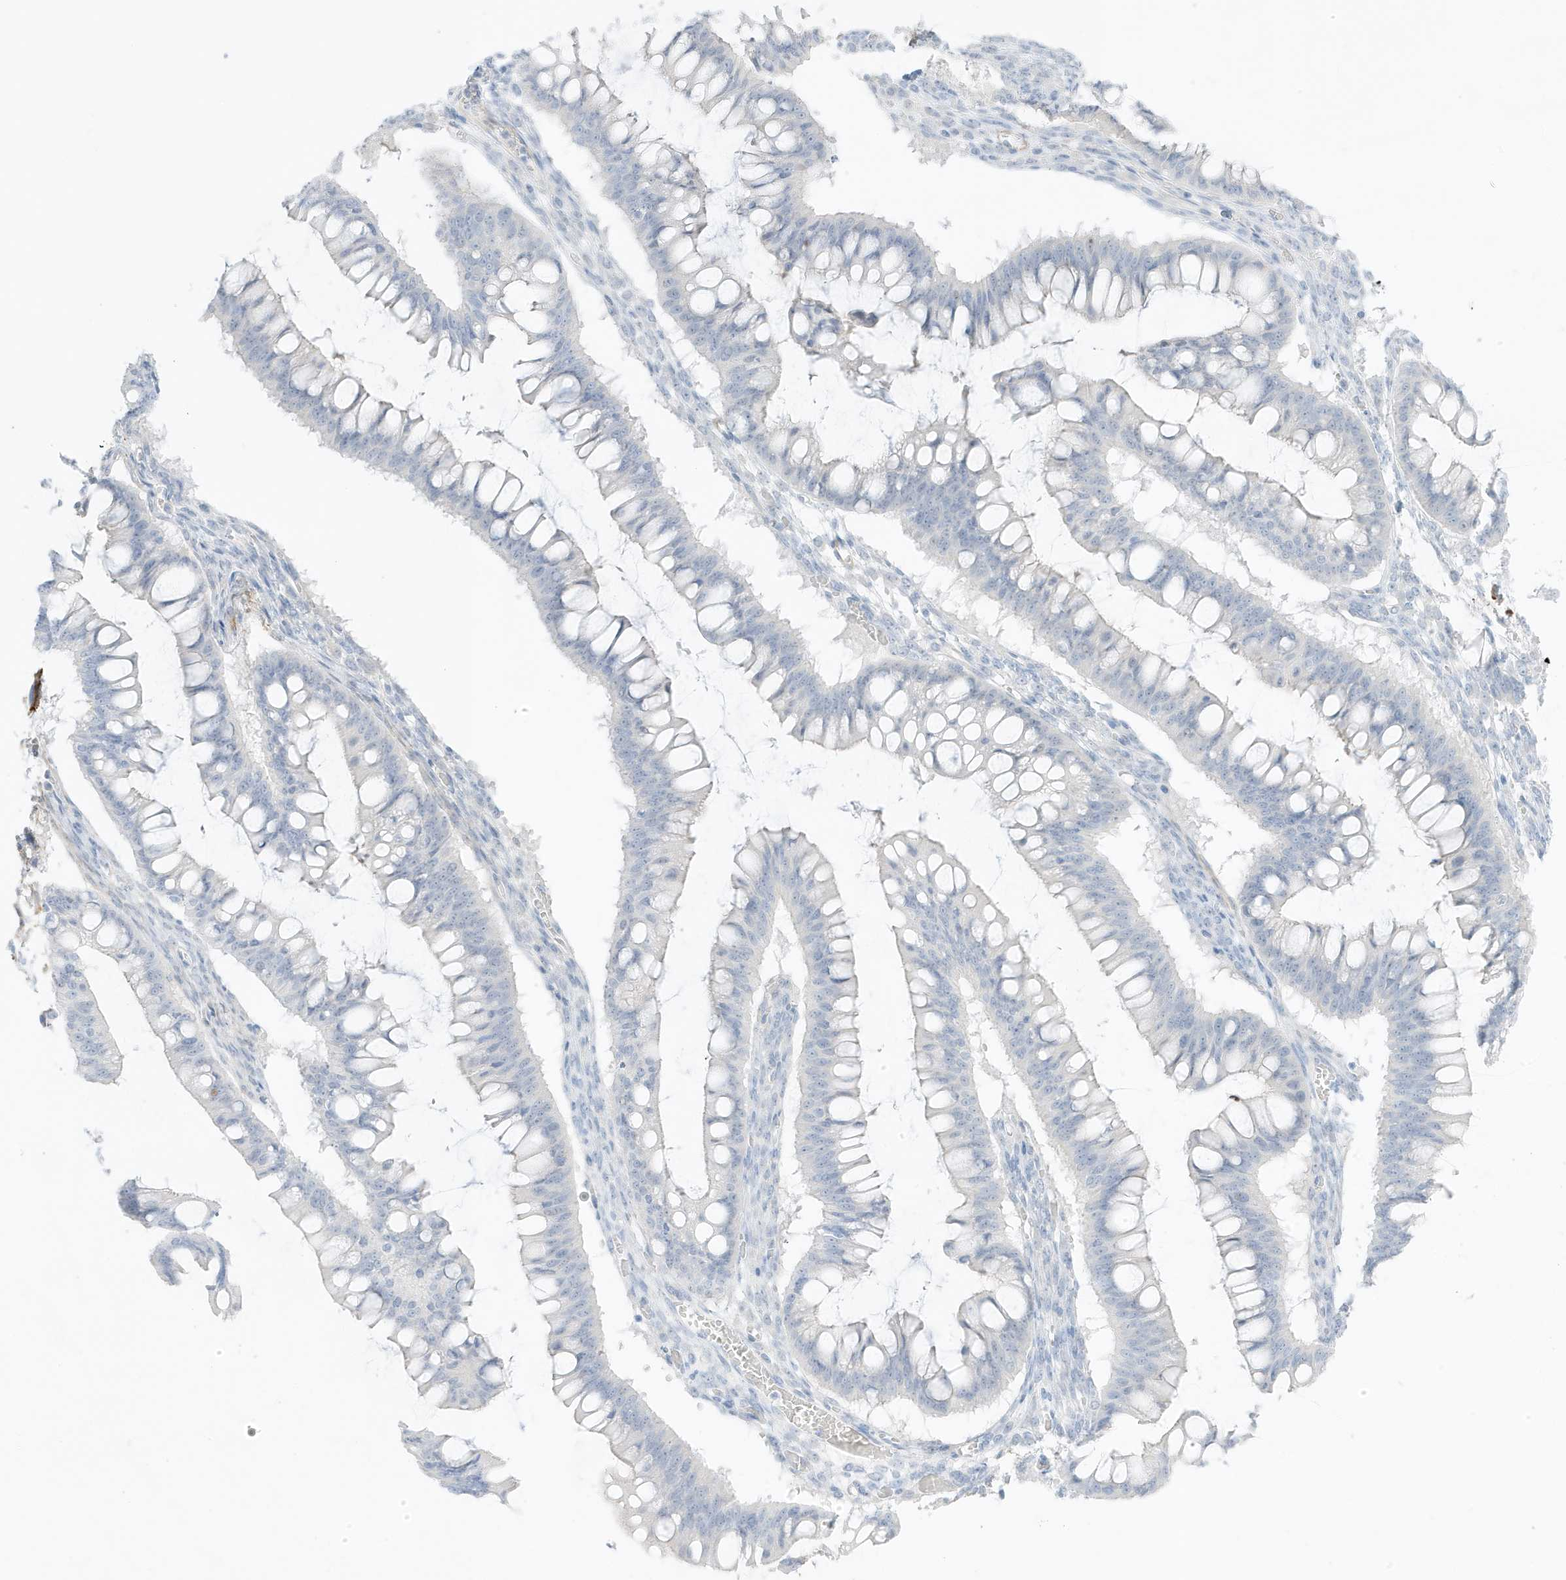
{"staining": {"intensity": "negative", "quantity": "none", "location": "none"}, "tissue": "ovarian cancer", "cell_type": "Tumor cells", "image_type": "cancer", "snomed": [{"axis": "morphology", "description": "Cystadenocarcinoma, mucinous, NOS"}, {"axis": "topography", "description": "Ovary"}], "caption": "High magnification brightfield microscopy of ovarian mucinous cystadenocarcinoma stained with DAB (brown) and counterstained with hematoxylin (blue): tumor cells show no significant expression.", "gene": "SLC22A13", "patient": {"sex": "female", "age": 73}}